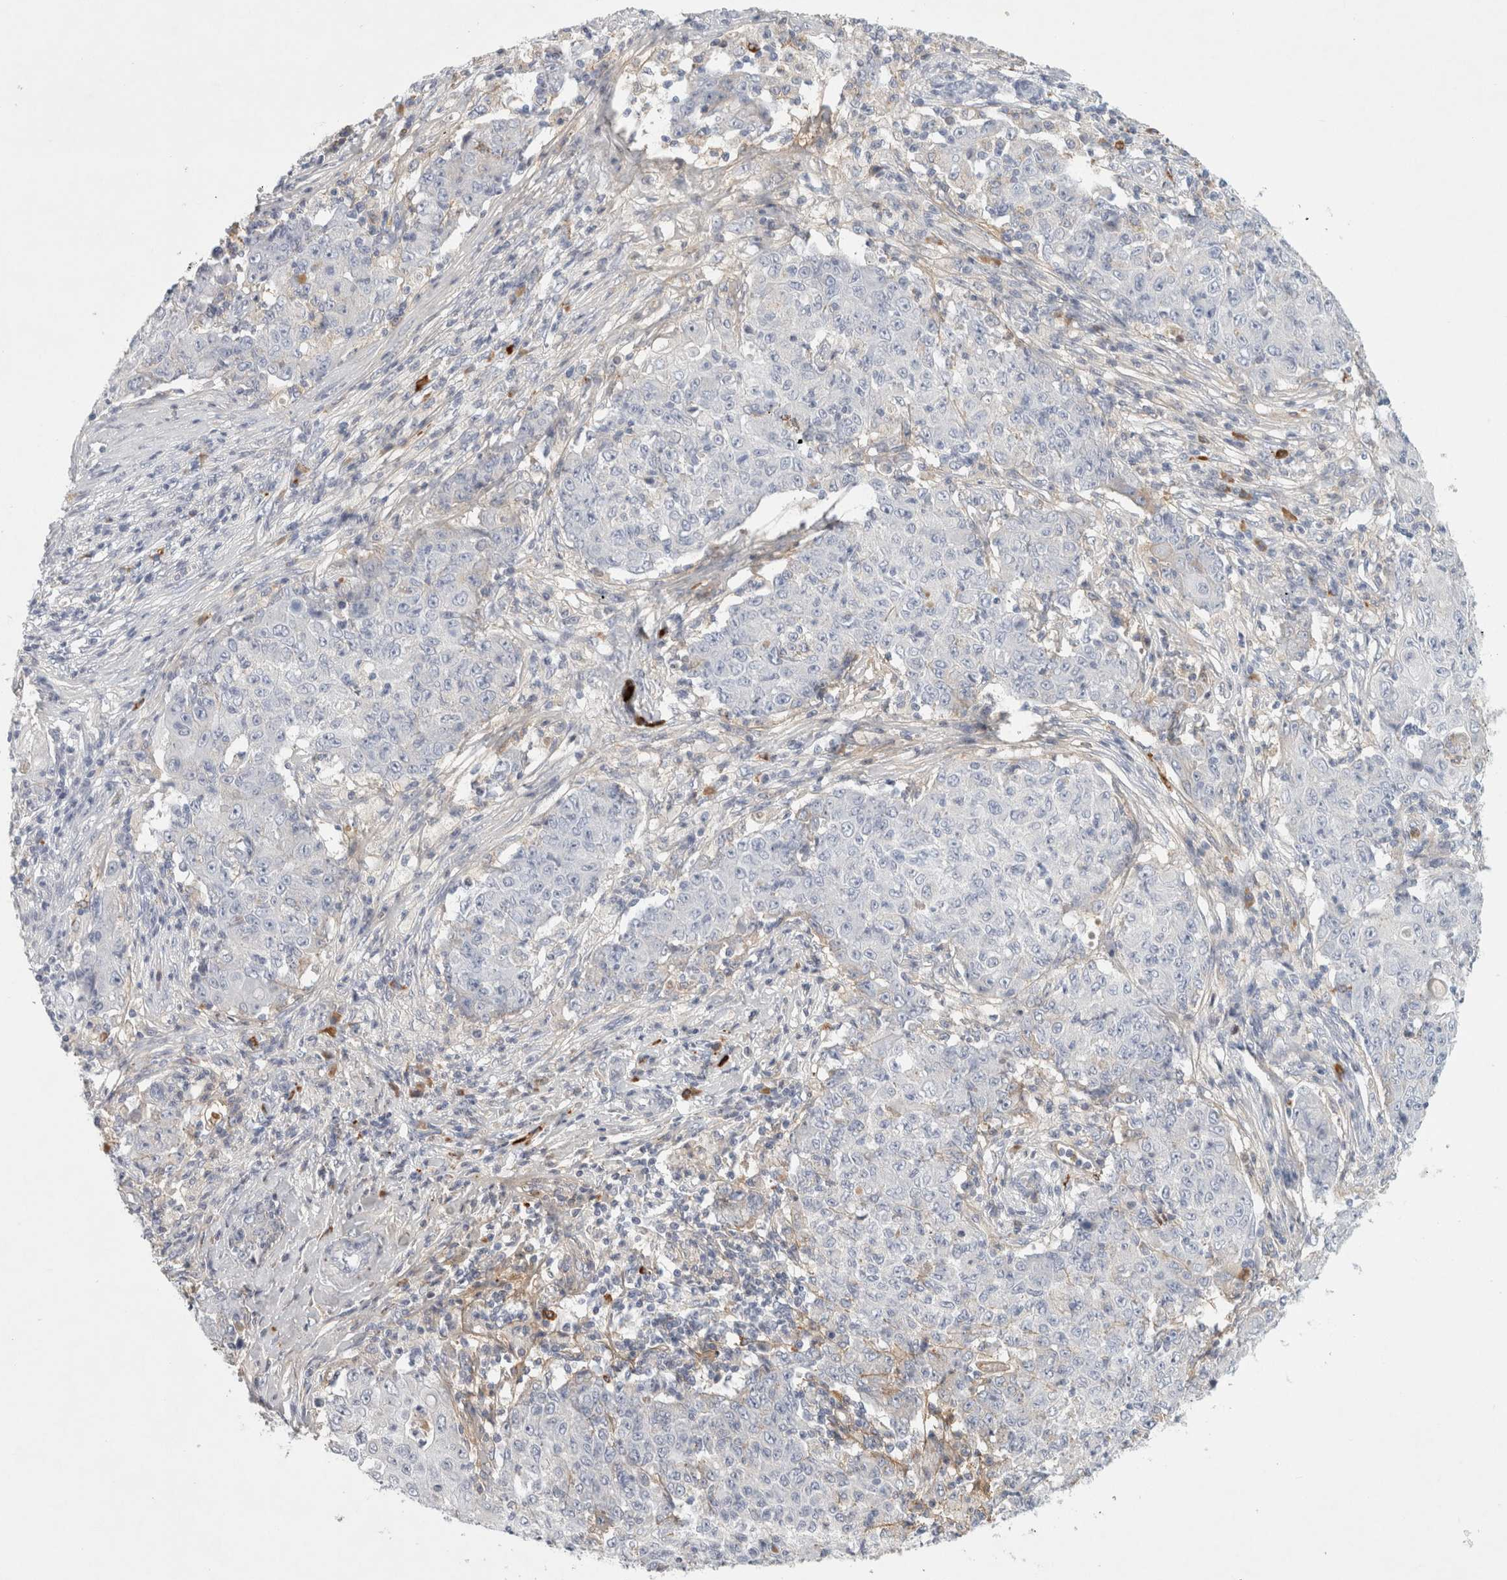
{"staining": {"intensity": "negative", "quantity": "none", "location": "none"}, "tissue": "ovarian cancer", "cell_type": "Tumor cells", "image_type": "cancer", "snomed": [{"axis": "morphology", "description": "Carcinoma, endometroid"}, {"axis": "topography", "description": "Ovary"}], "caption": "There is no significant staining in tumor cells of ovarian endometroid carcinoma.", "gene": "FGL2", "patient": {"sex": "female", "age": 42}}